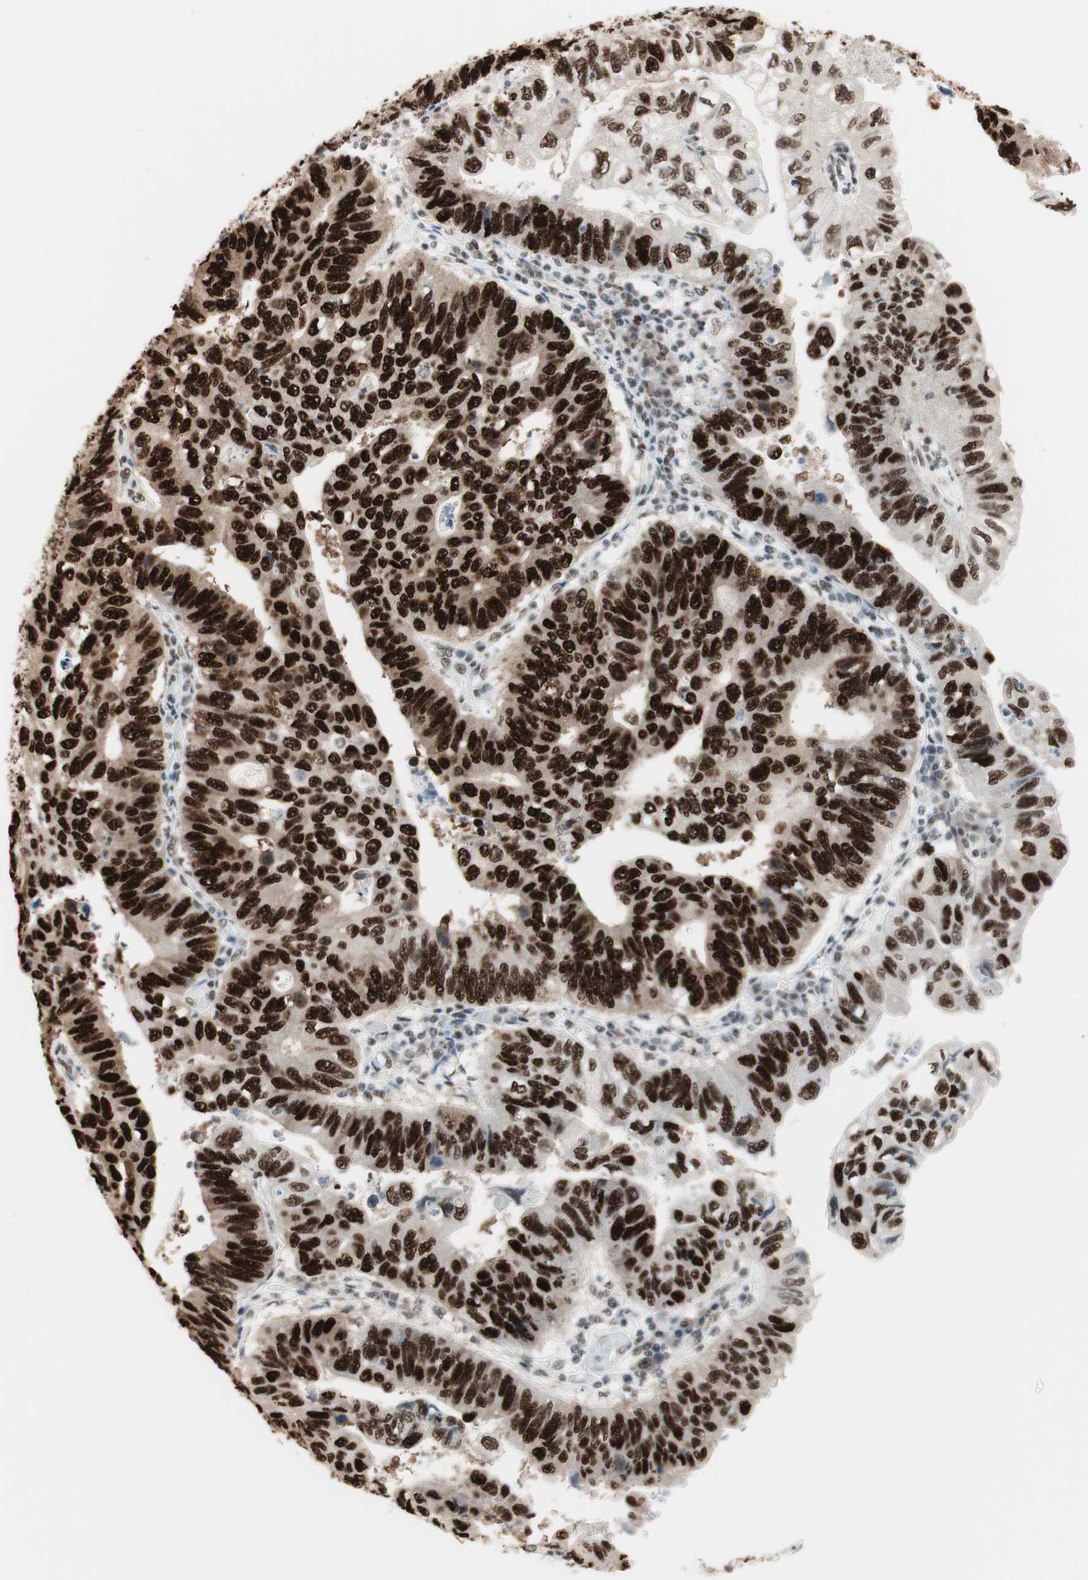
{"staining": {"intensity": "strong", "quantity": ">75%", "location": "nuclear"}, "tissue": "stomach cancer", "cell_type": "Tumor cells", "image_type": "cancer", "snomed": [{"axis": "morphology", "description": "Adenocarcinoma, NOS"}, {"axis": "topography", "description": "Stomach"}], "caption": "This micrograph demonstrates immunohistochemistry staining of human stomach cancer, with high strong nuclear expression in approximately >75% of tumor cells.", "gene": "SMARCE1", "patient": {"sex": "male", "age": 59}}